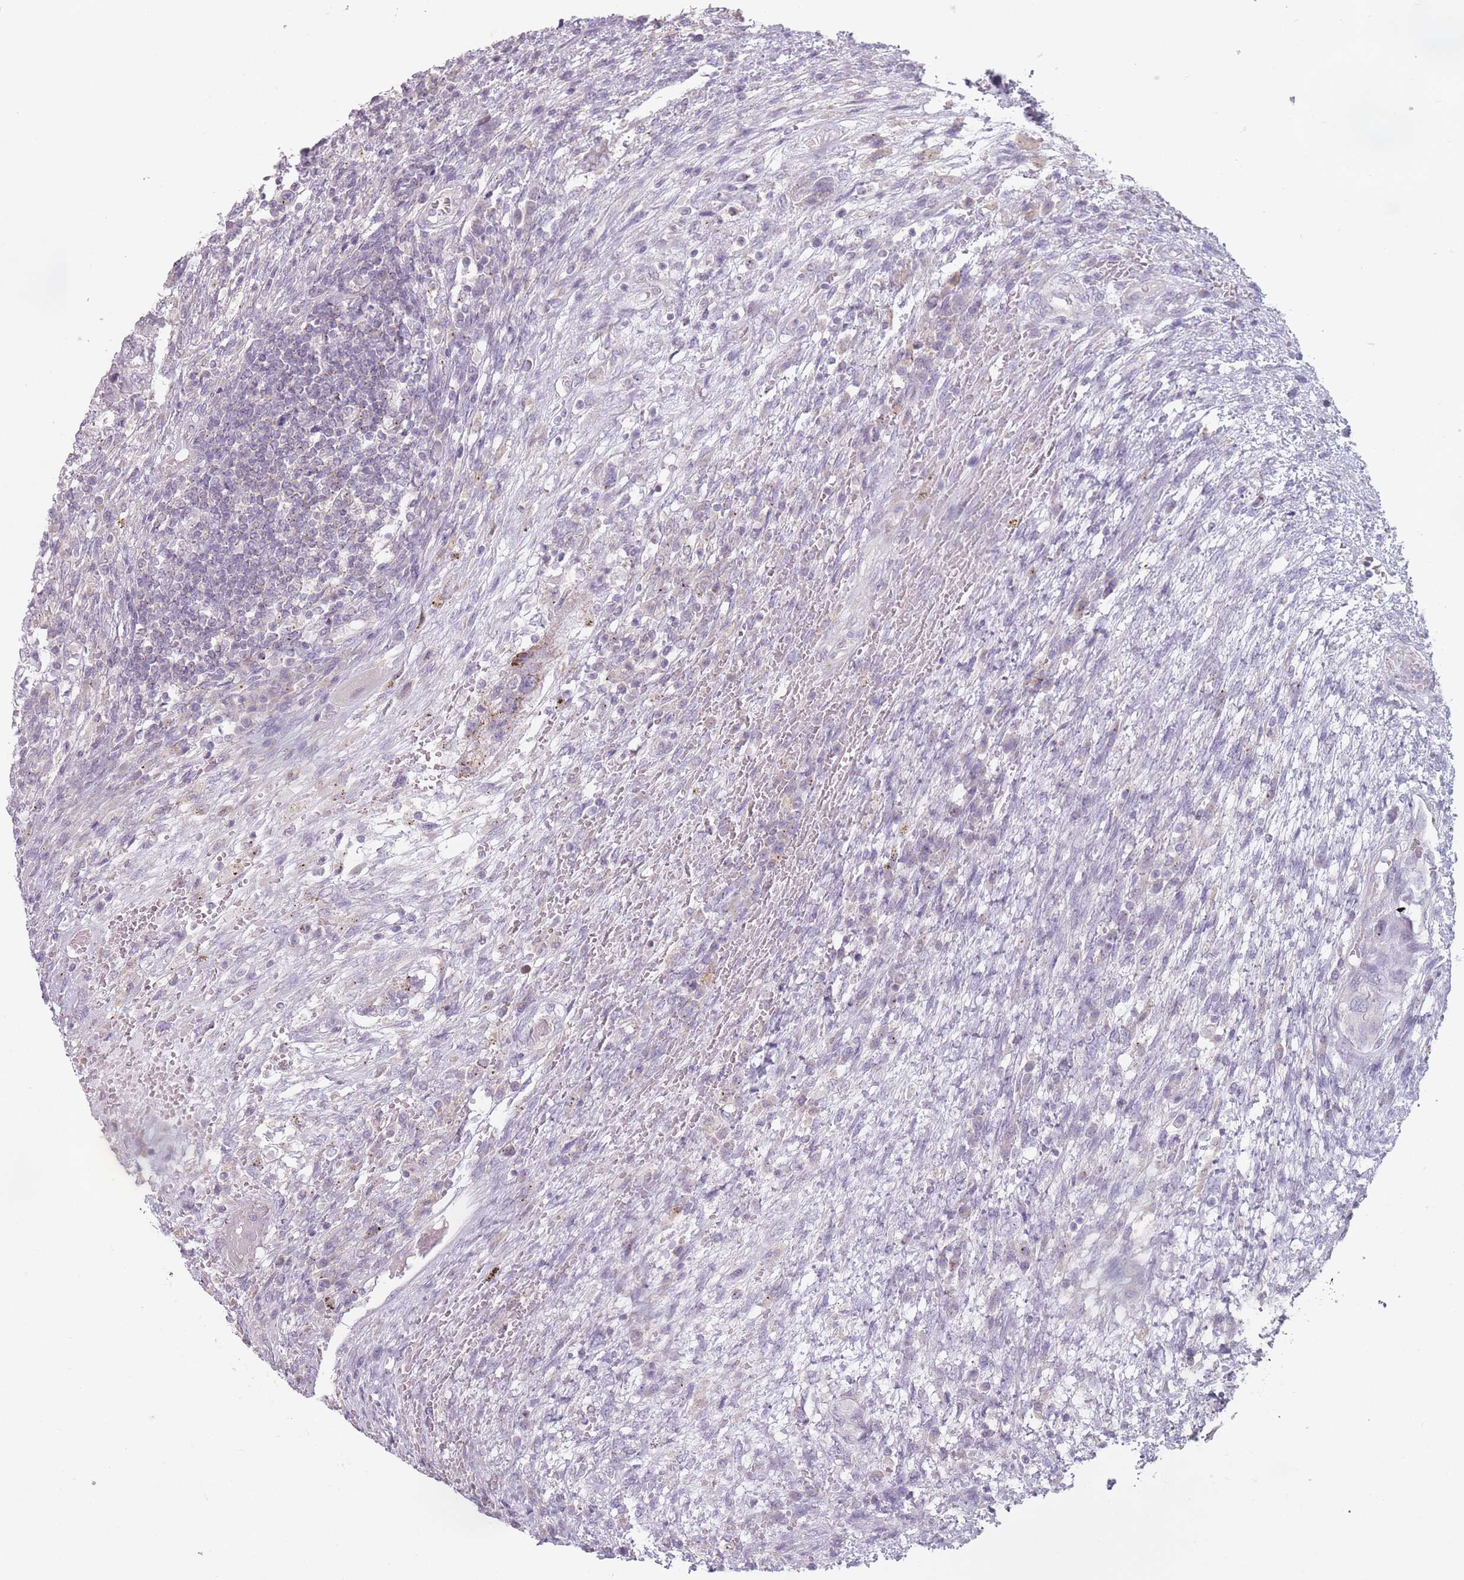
{"staining": {"intensity": "moderate", "quantity": "<25%", "location": "cytoplasmic/membranous"}, "tissue": "testis cancer", "cell_type": "Tumor cells", "image_type": "cancer", "snomed": [{"axis": "morphology", "description": "Carcinoma, Embryonal, NOS"}, {"axis": "topography", "description": "Testis"}], "caption": "The immunohistochemical stain highlights moderate cytoplasmic/membranous staining in tumor cells of embryonal carcinoma (testis) tissue.", "gene": "AKAIN1", "patient": {"sex": "male", "age": 26}}